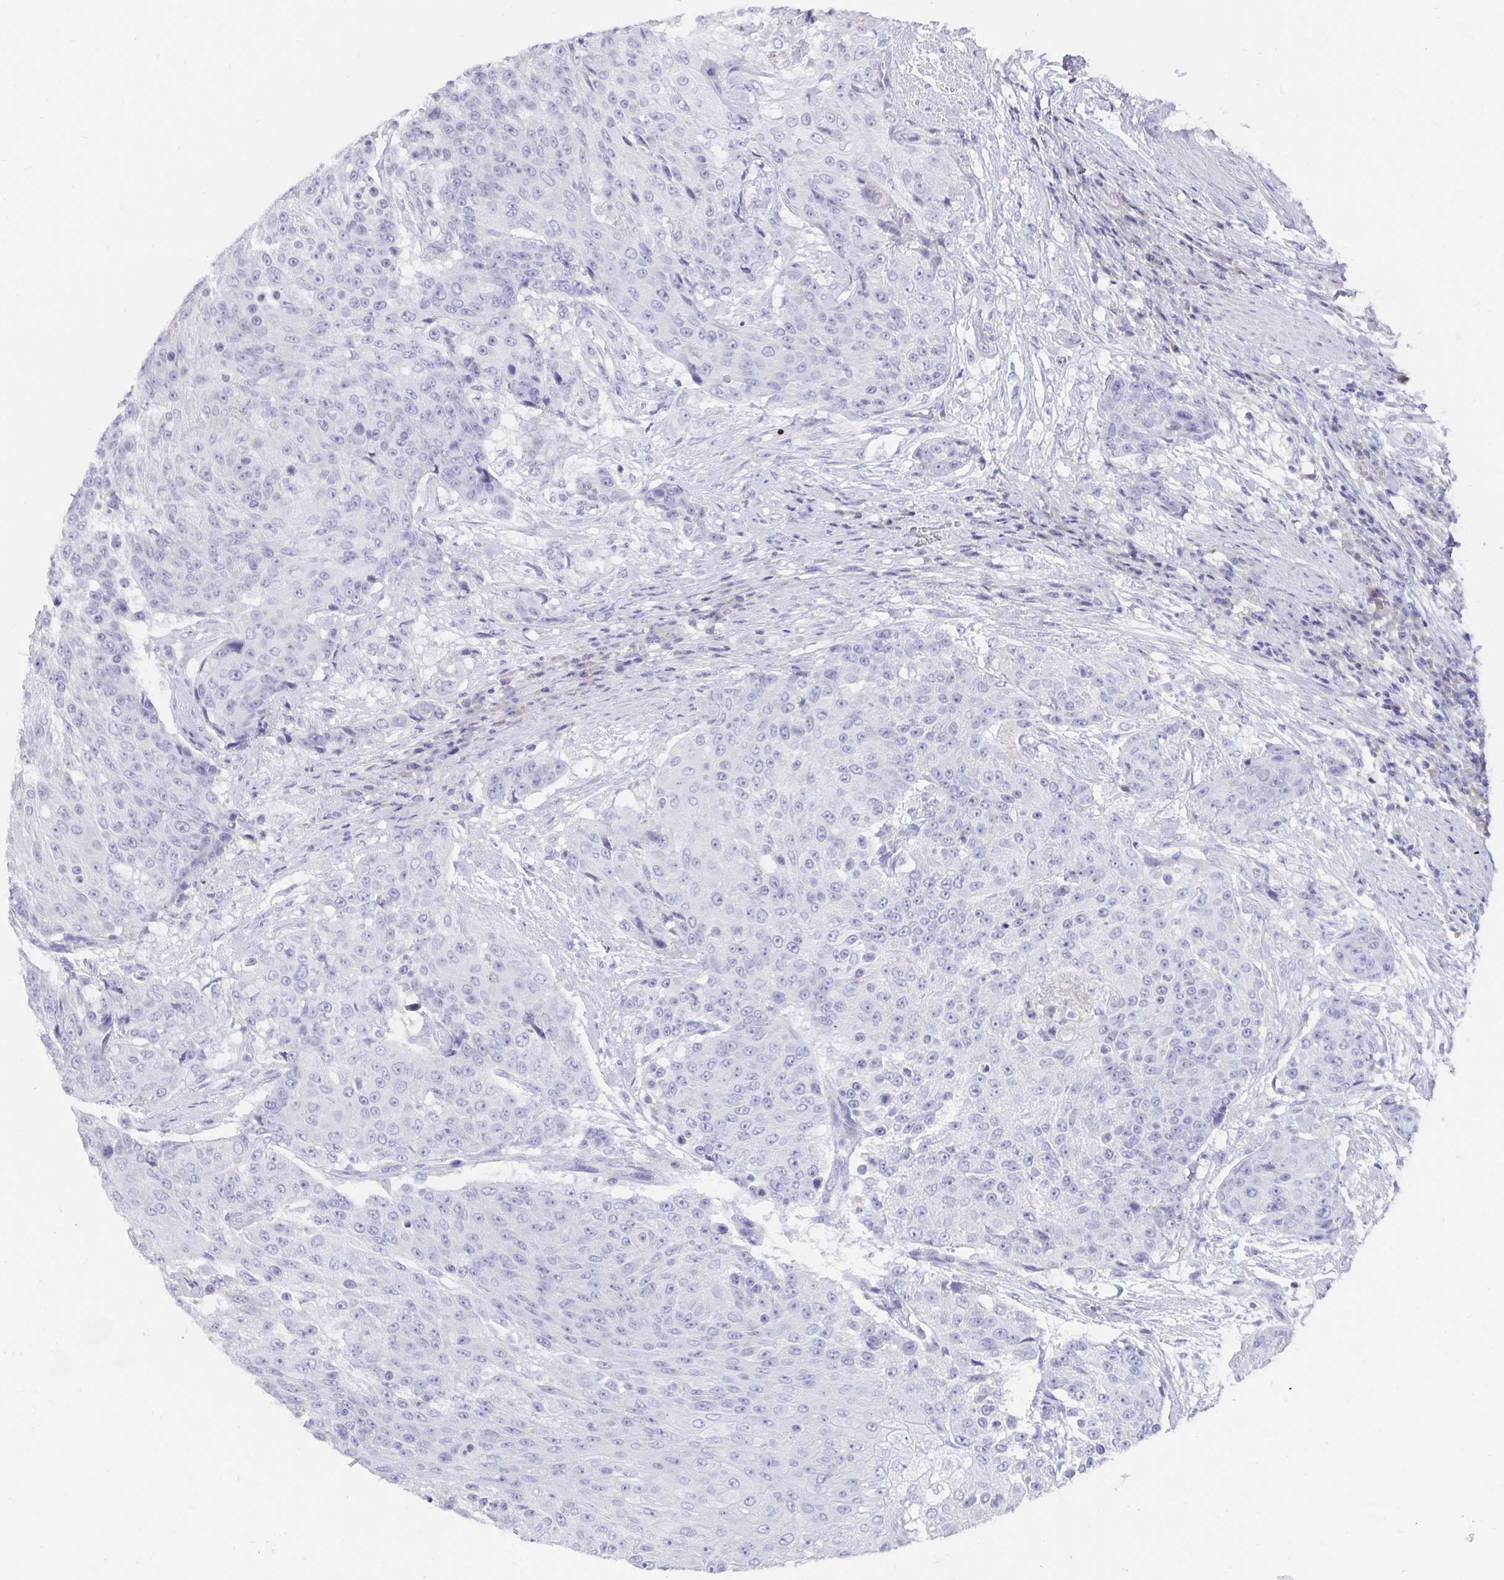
{"staining": {"intensity": "negative", "quantity": "none", "location": "none"}, "tissue": "urothelial cancer", "cell_type": "Tumor cells", "image_type": "cancer", "snomed": [{"axis": "morphology", "description": "Urothelial carcinoma, High grade"}, {"axis": "topography", "description": "Urinary bladder"}], "caption": "Immunohistochemistry (IHC) photomicrograph of human high-grade urothelial carcinoma stained for a protein (brown), which demonstrates no staining in tumor cells.", "gene": "CFAP69", "patient": {"sex": "female", "age": 63}}